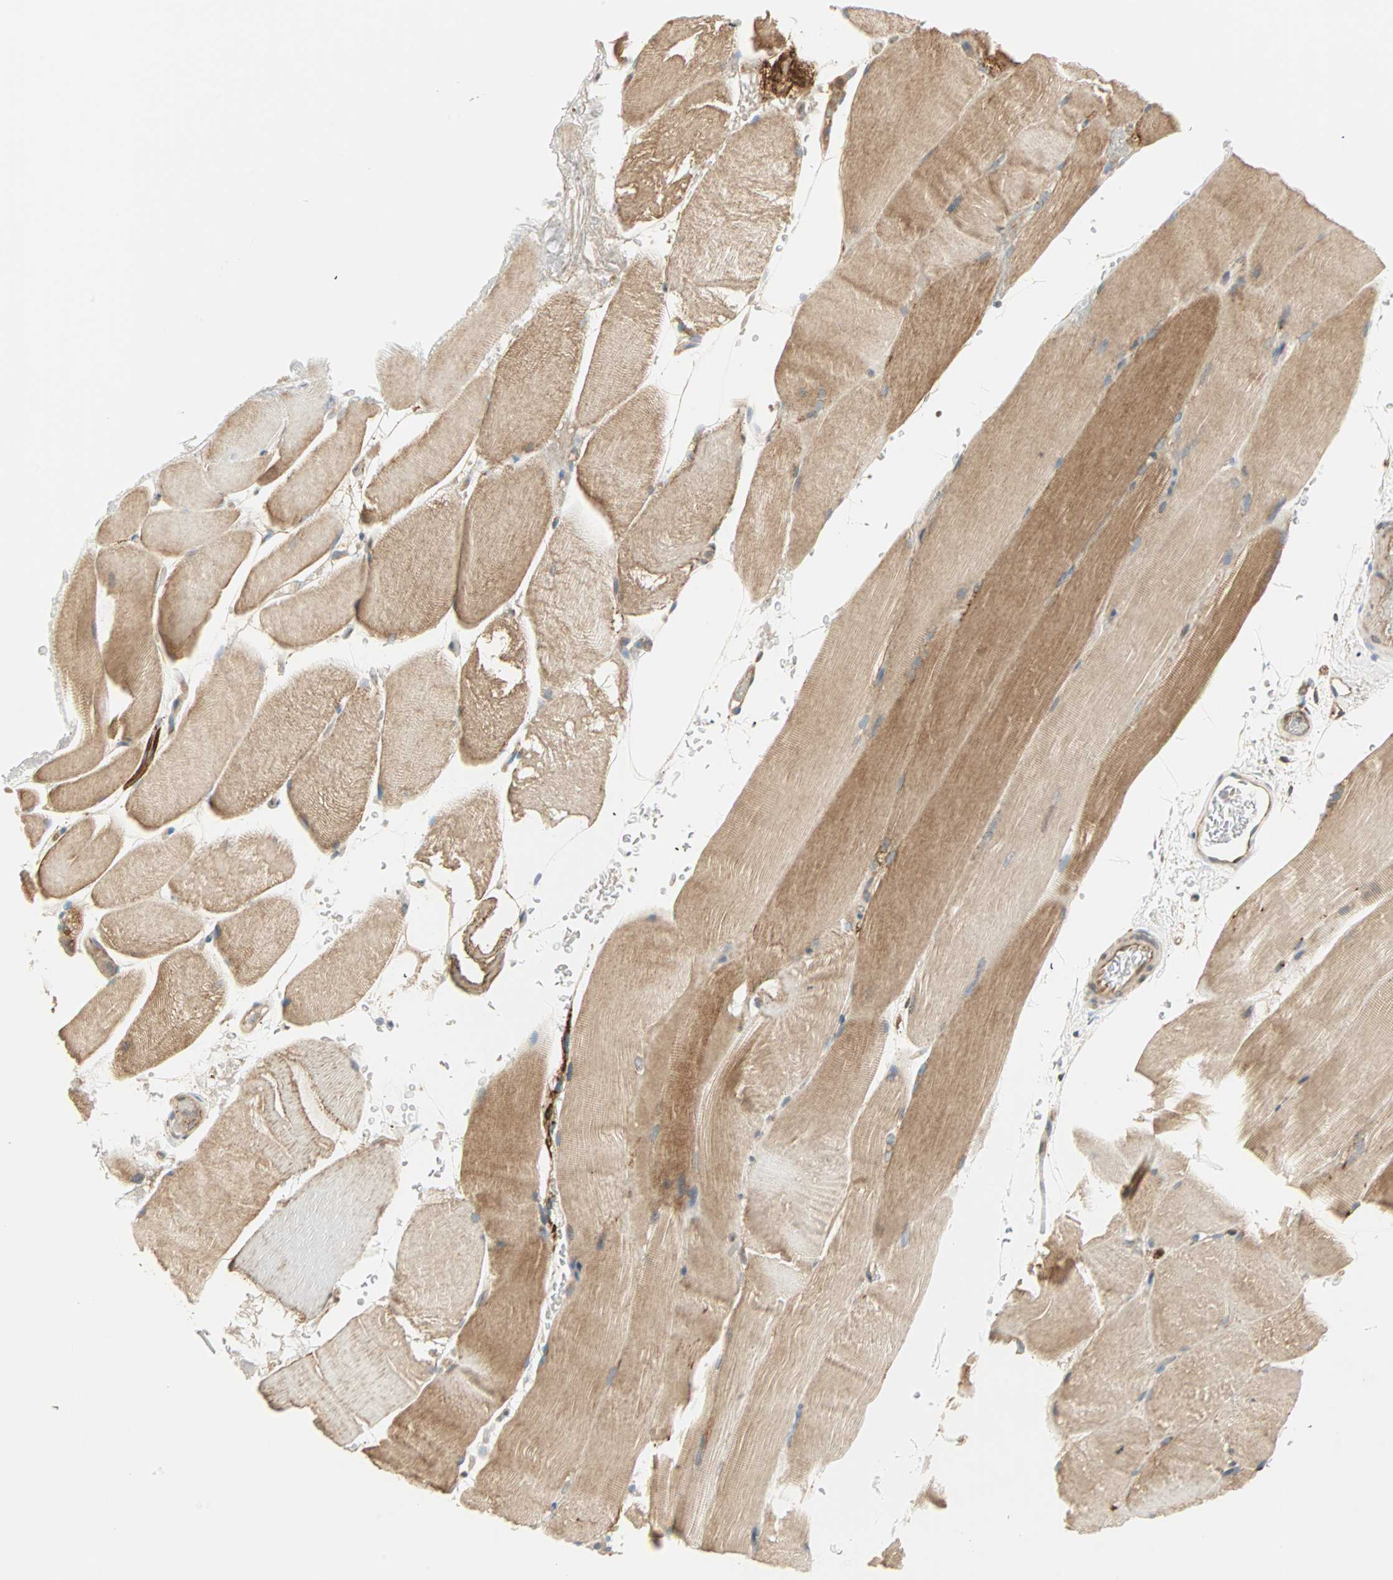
{"staining": {"intensity": "weak", "quantity": ">75%", "location": "cytoplasmic/membranous"}, "tissue": "skeletal muscle", "cell_type": "Myocytes", "image_type": "normal", "snomed": [{"axis": "morphology", "description": "Normal tissue, NOS"}, {"axis": "topography", "description": "Skeletal muscle"}], "caption": "The micrograph shows staining of unremarkable skeletal muscle, revealing weak cytoplasmic/membranous protein staining (brown color) within myocytes.", "gene": "P4HA1", "patient": {"sex": "female", "age": 37}}